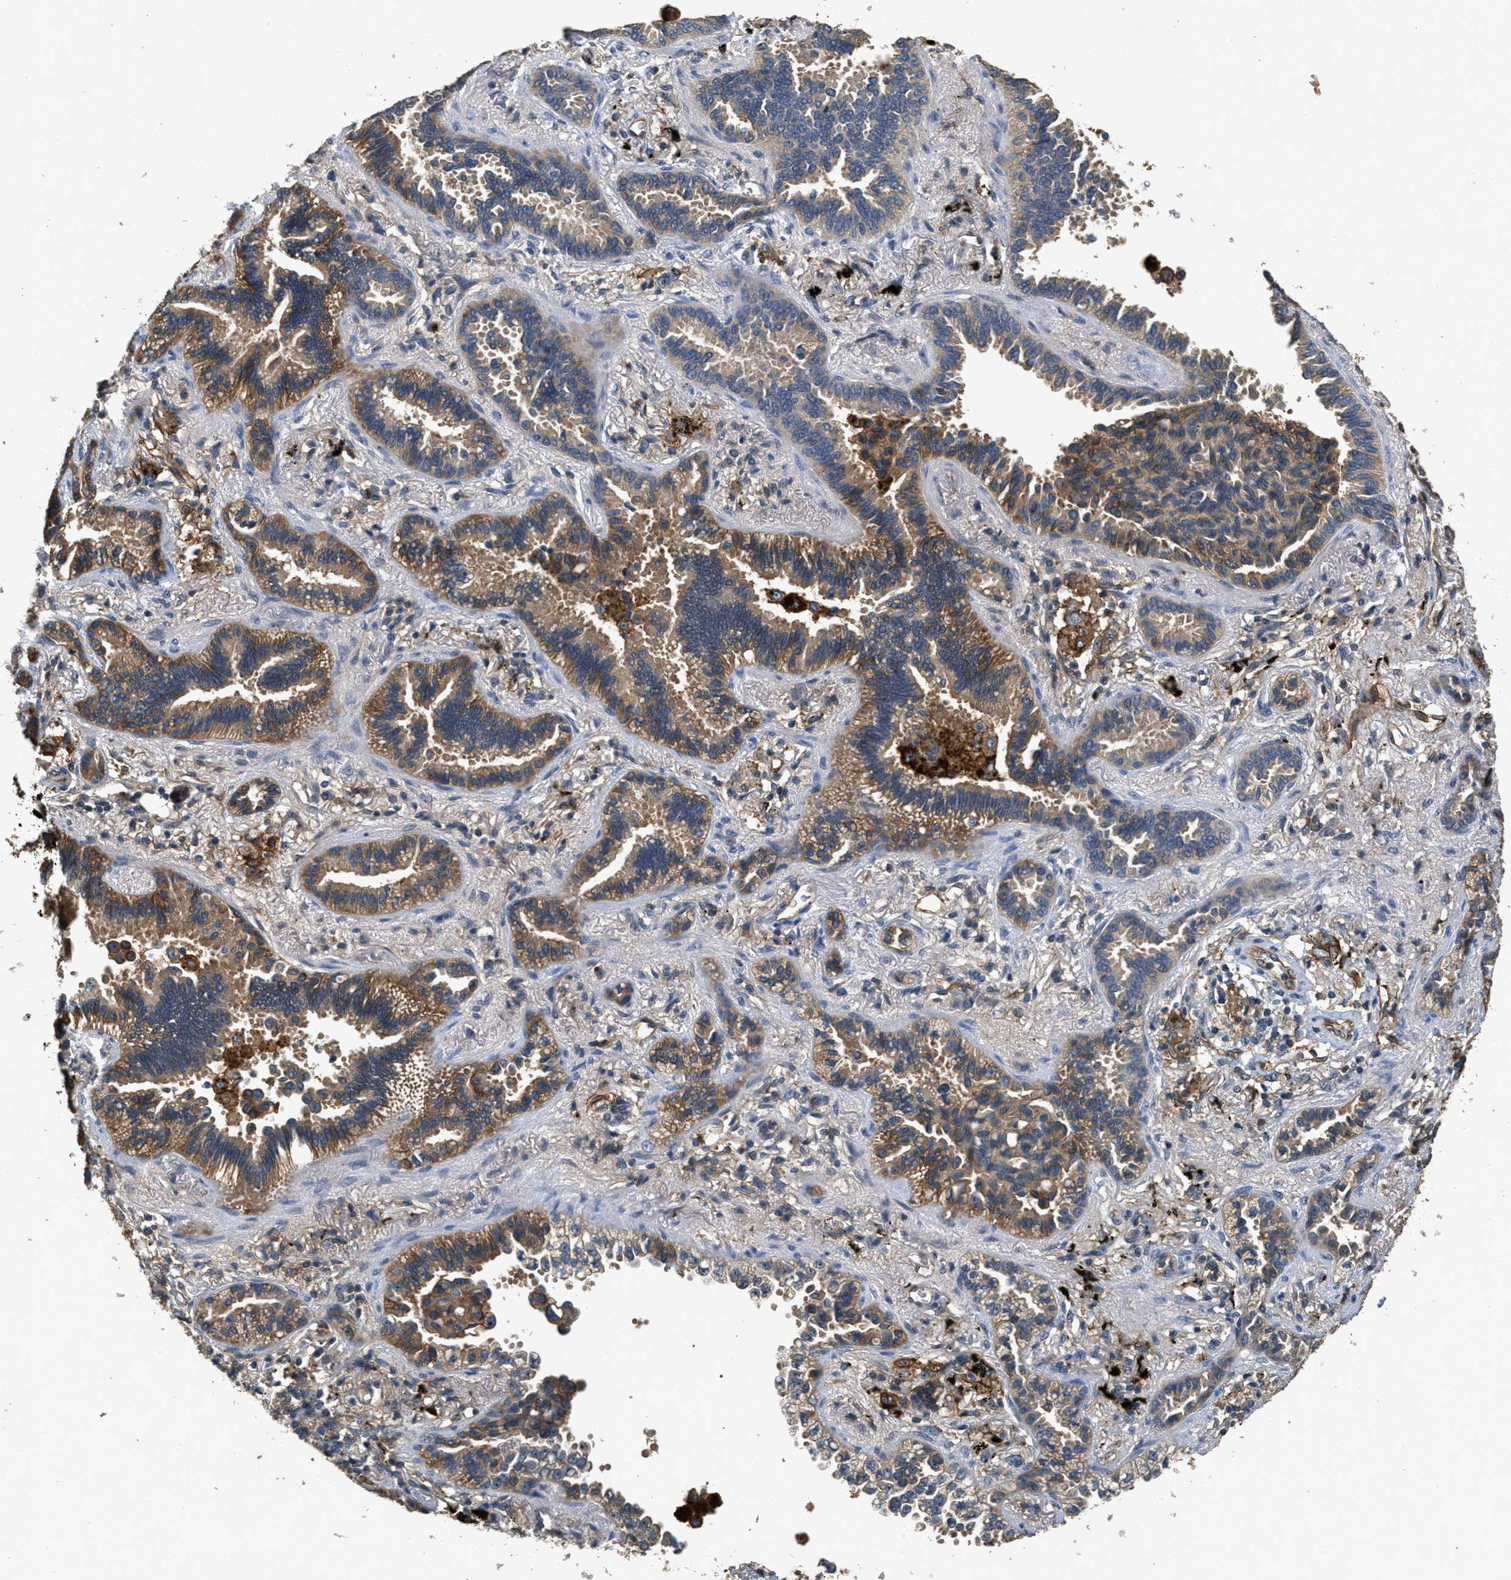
{"staining": {"intensity": "weak", "quantity": ">75%", "location": "cytoplasmic/membranous"}, "tissue": "lung cancer", "cell_type": "Tumor cells", "image_type": "cancer", "snomed": [{"axis": "morphology", "description": "Normal tissue, NOS"}, {"axis": "morphology", "description": "Adenocarcinoma, NOS"}, {"axis": "topography", "description": "Lung"}], "caption": "Lung cancer stained with a brown dye reveals weak cytoplasmic/membranous positive positivity in about >75% of tumor cells.", "gene": "OSMR", "patient": {"sex": "male", "age": 59}}